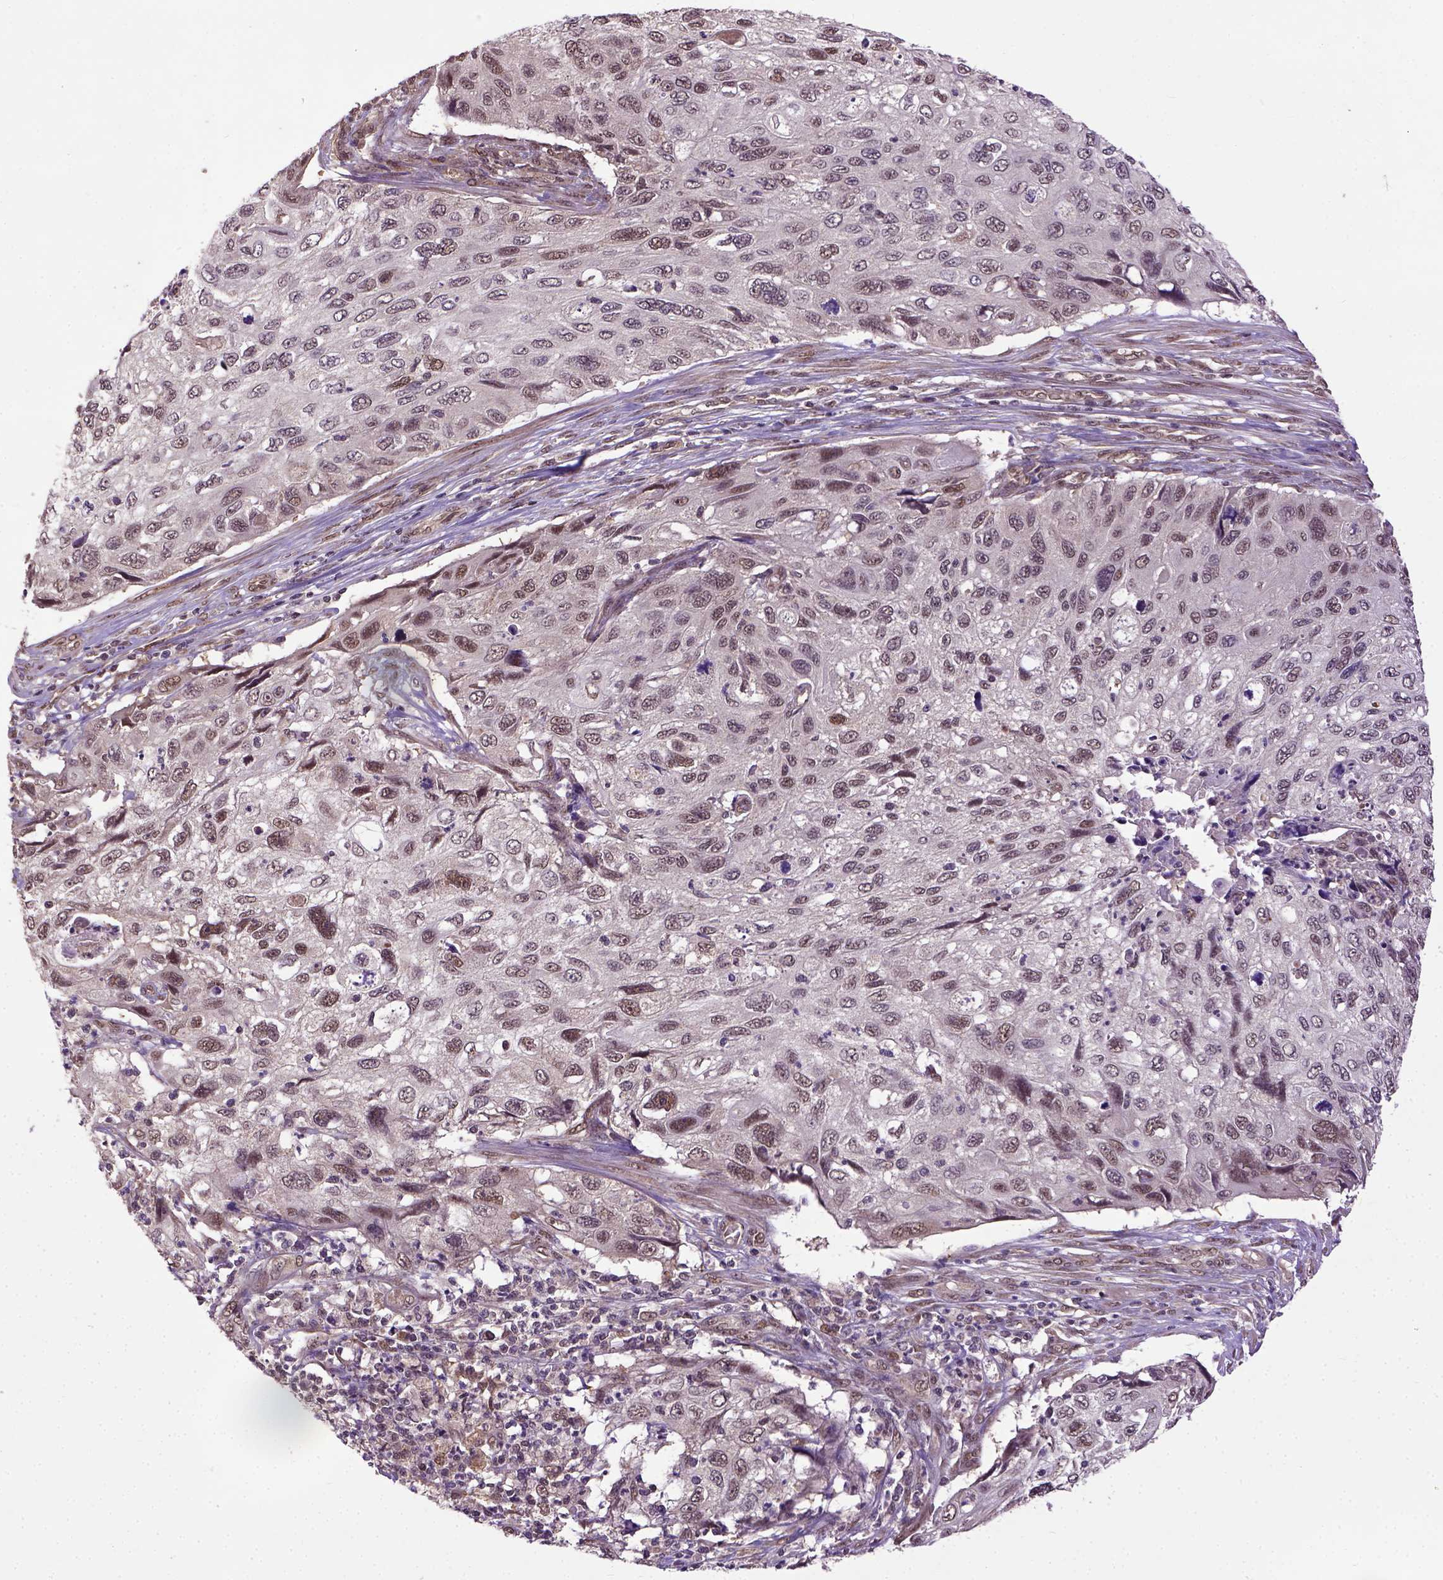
{"staining": {"intensity": "moderate", "quantity": "25%-75%", "location": "nuclear"}, "tissue": "cervical cancer", "cell_type": "Tumor cells", "image_type": "cancer", "snomed": [{"axis": "morphology", "description": "Squamous cell carcinoma, NOS"}, {"axis": "topography", "description": "Cervix"}], "caption": "Squamous cell carcinoma (cervical) stained with immunohistochemistry demonstrates moderate nuclear positivity in about 25%-75% of tumor cells. The staining is performed using DAB (3,3'-diaminobenzidine) brown chromogen to label protein expression. The nuclei are counter-stained blue using hematoxylin.", "gene": "UBA3", "patient": {"sex": "female", "age": 70}}